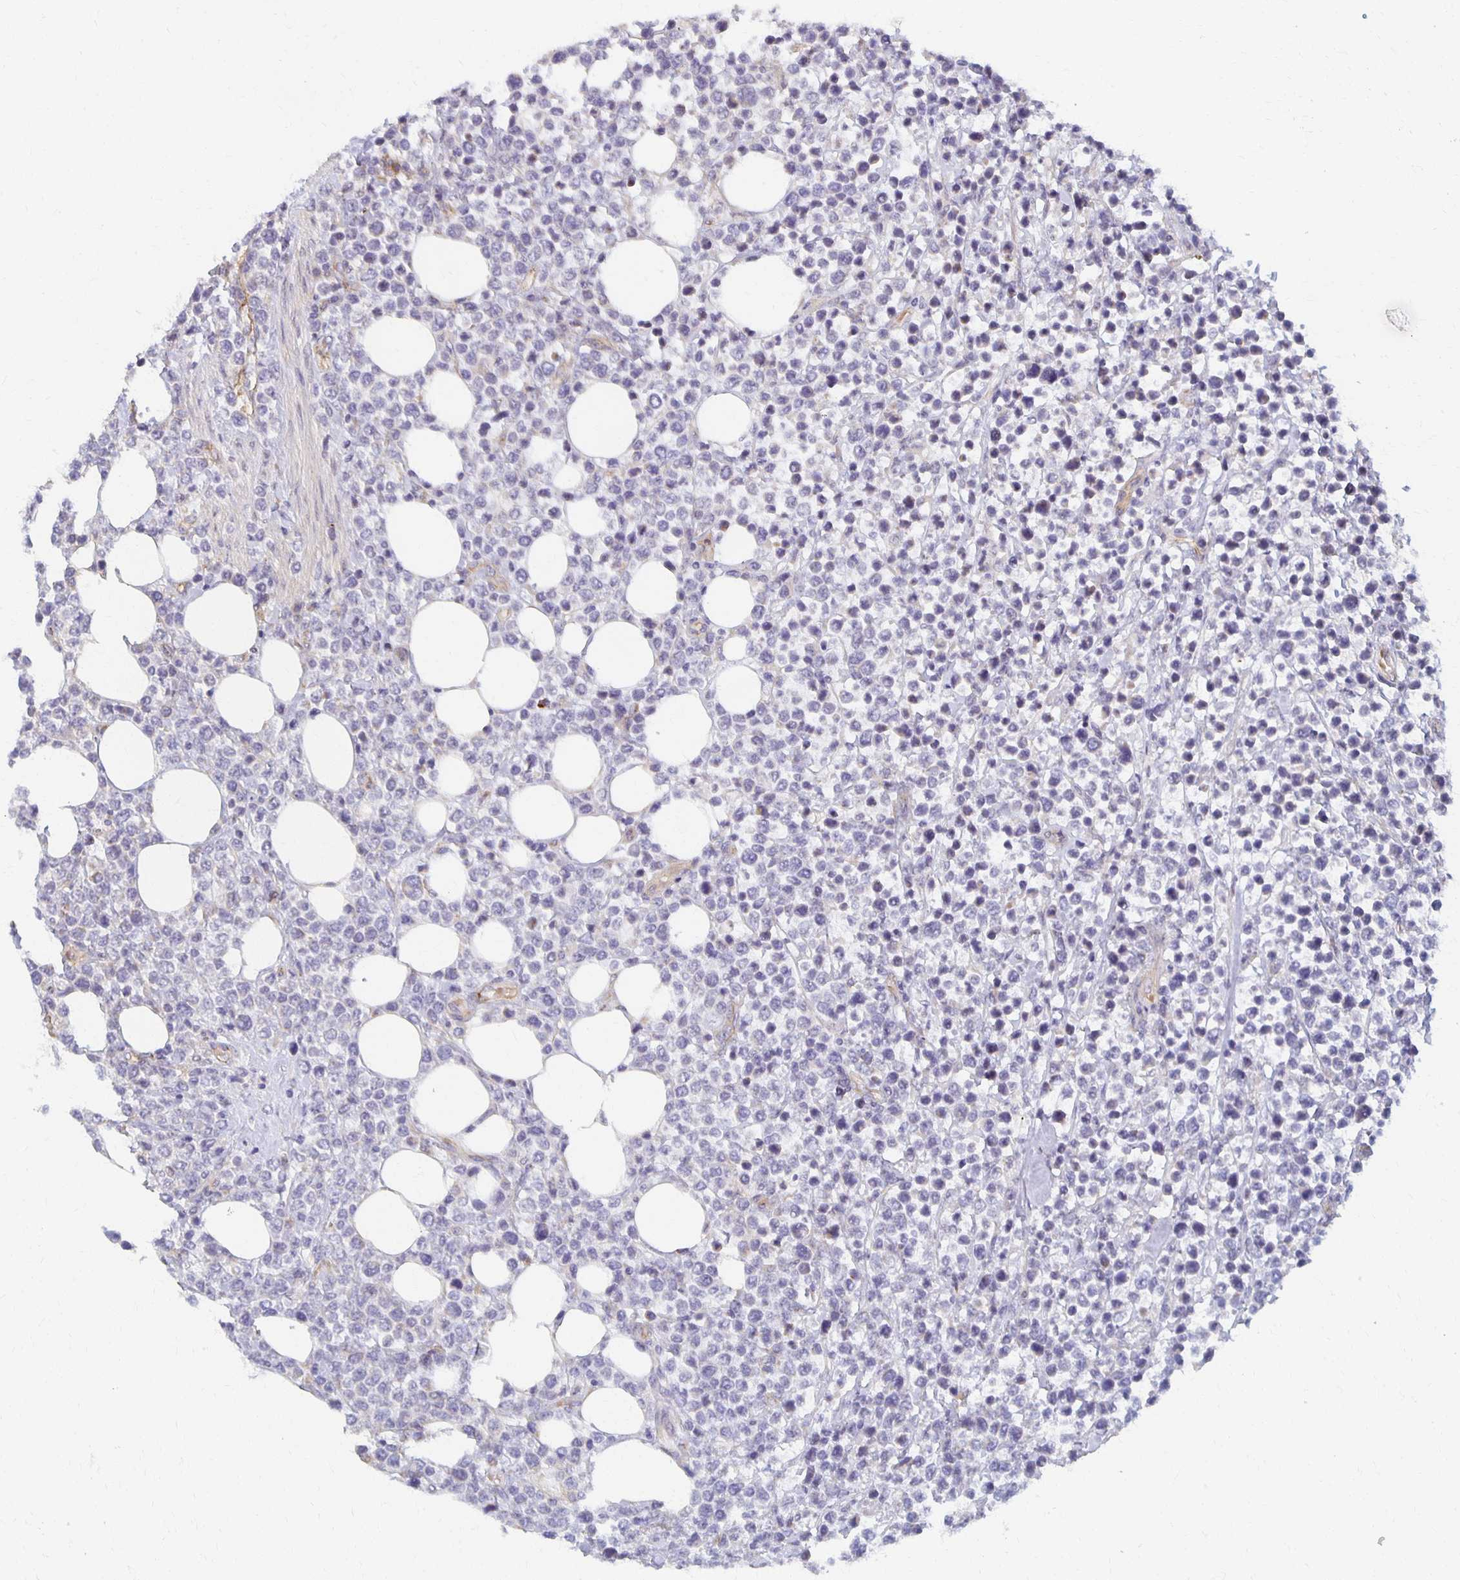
{"staining": {"intensity": "negative", "quantity": "none", "location": "none"}, "tissue": "lymphoma", "cell_type": "Tumor cells", "image_type": "cancer", "snomed": [{"axis": "morphology", "description": "Malignant lymphoma, non-Hodgkin's type, High grade"}, {"axis": "topography", "description": "Soft tissue"}], "caption": "Human malignant lymphoma, non-Hodgkin's type (high-grade) stained for a protein using IHC demonstrates no staining in tumor cells.", "gene": "SORL1", "patient": {"sex": "female", "age": 56}}